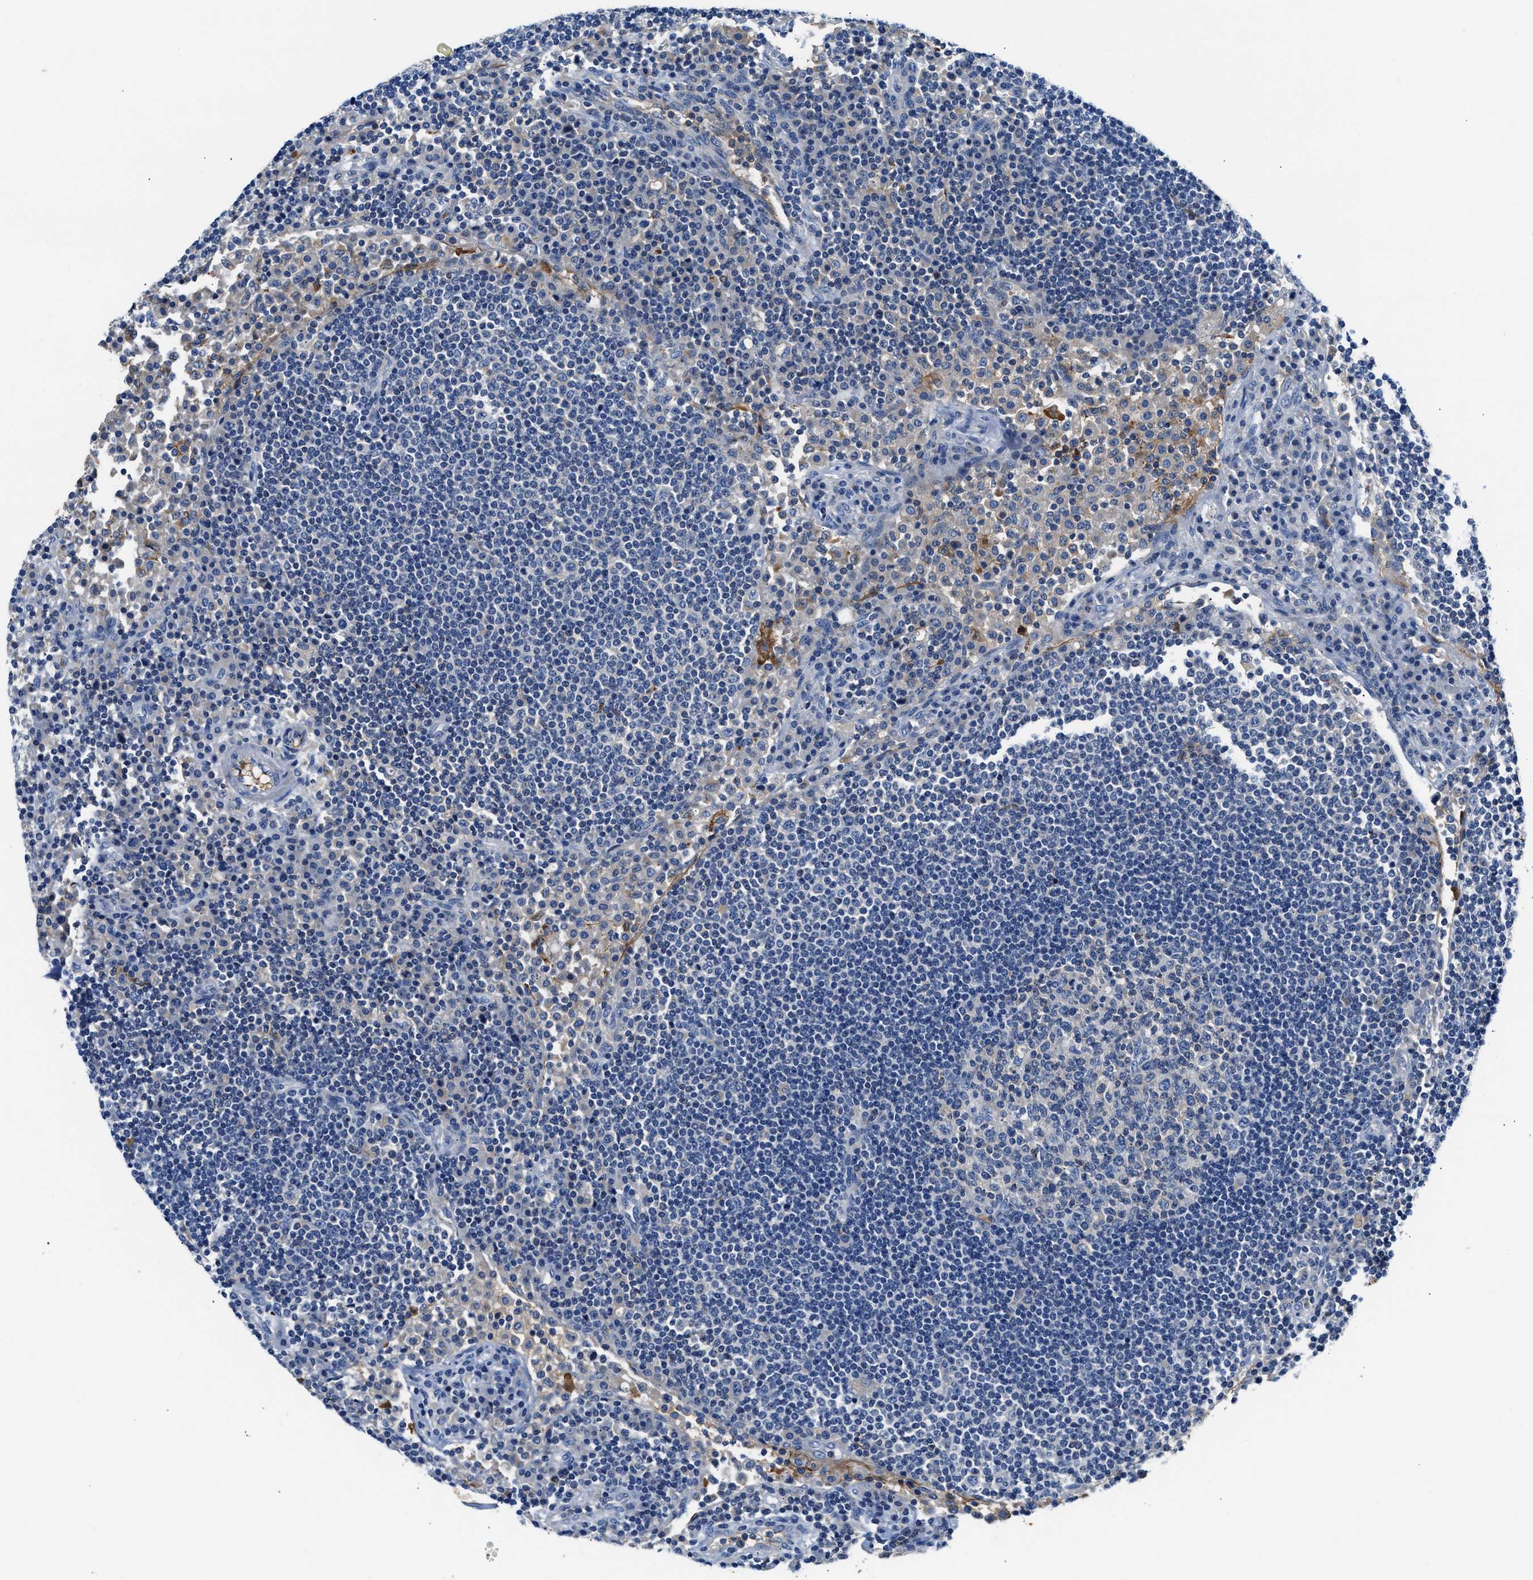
{"staining": {"intensity": "negative", "quantity": "none", "location": "none"}, "tissue": "lymph node", "cell_type": "Germinal center cells", "image_type": "normal", "snomed": [{"axis": "morphology", "description": "Normal tissue, NOS"}, {"axis": "topography", "description": "Lymph node"}], "caption": "DAB immunohistochemical staining of normal human lymph node exhibits no significant staining in germinal center cells.", "gene": "TUT7", "patient": {"sex": "female", "age": 53}}